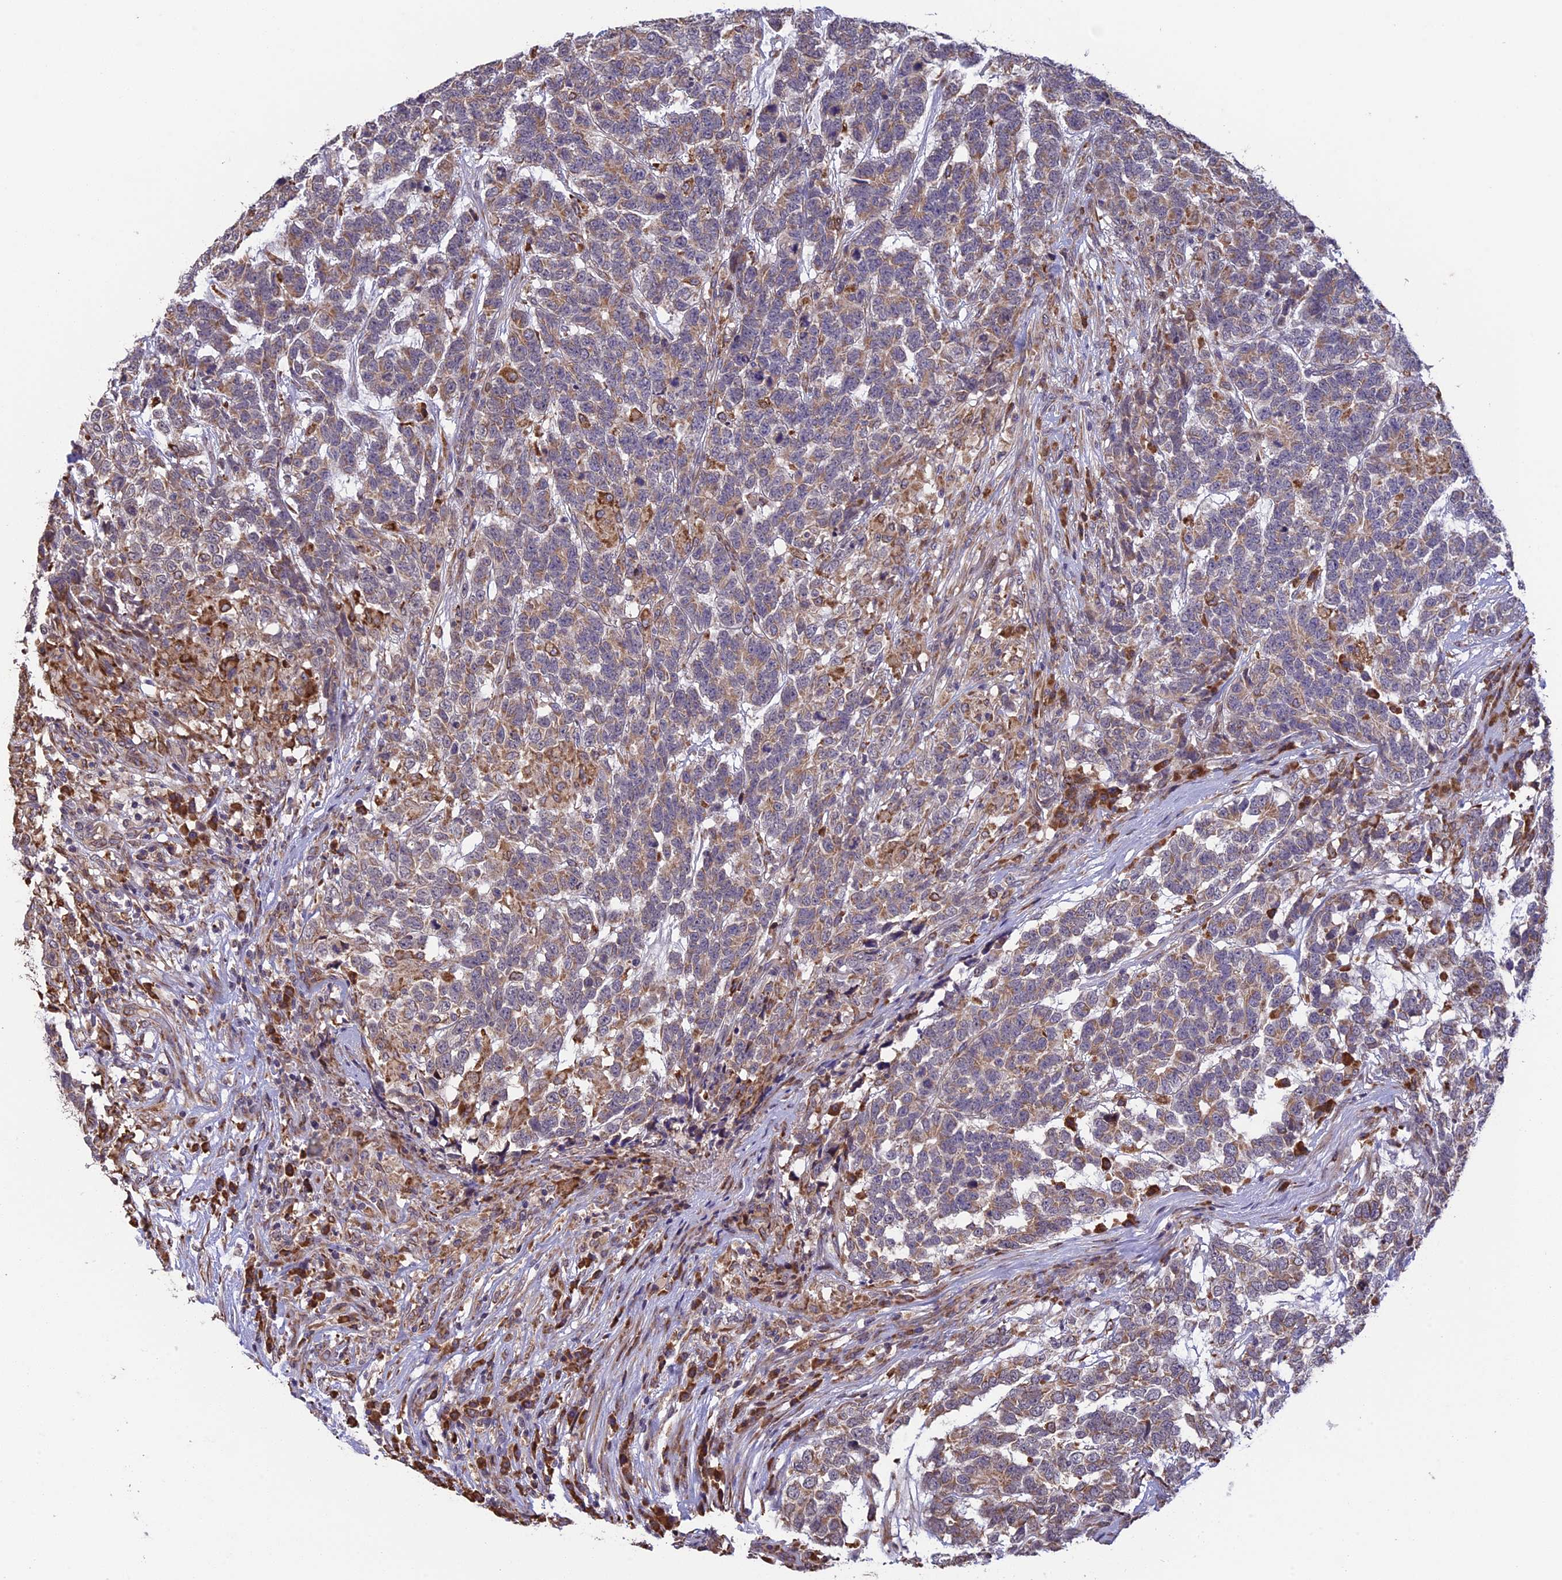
{"staining": {"intensity": "weak", "quantity": "25%-75%", "location": "cytoplasmic/membranous"}, "tissue": "testis cancer", "cell_type": "Tumor cells", "image_type": "cancer", "snomed": [{"axis": "morphology", "description": "Carcinoma, Embryonal, NOS"}, {"axis": "topography", "description": "Testis"}], "caption": "This photomicrograph displays immunohistochemistry (IHC) staining of human testis embryonal carcinoma, with low weak cytoplasmic/membranous positivity in about 25%-75% of tumor cells.", "gene": "DMRTA2", "patient": {"sex": "male", "age": 26}}